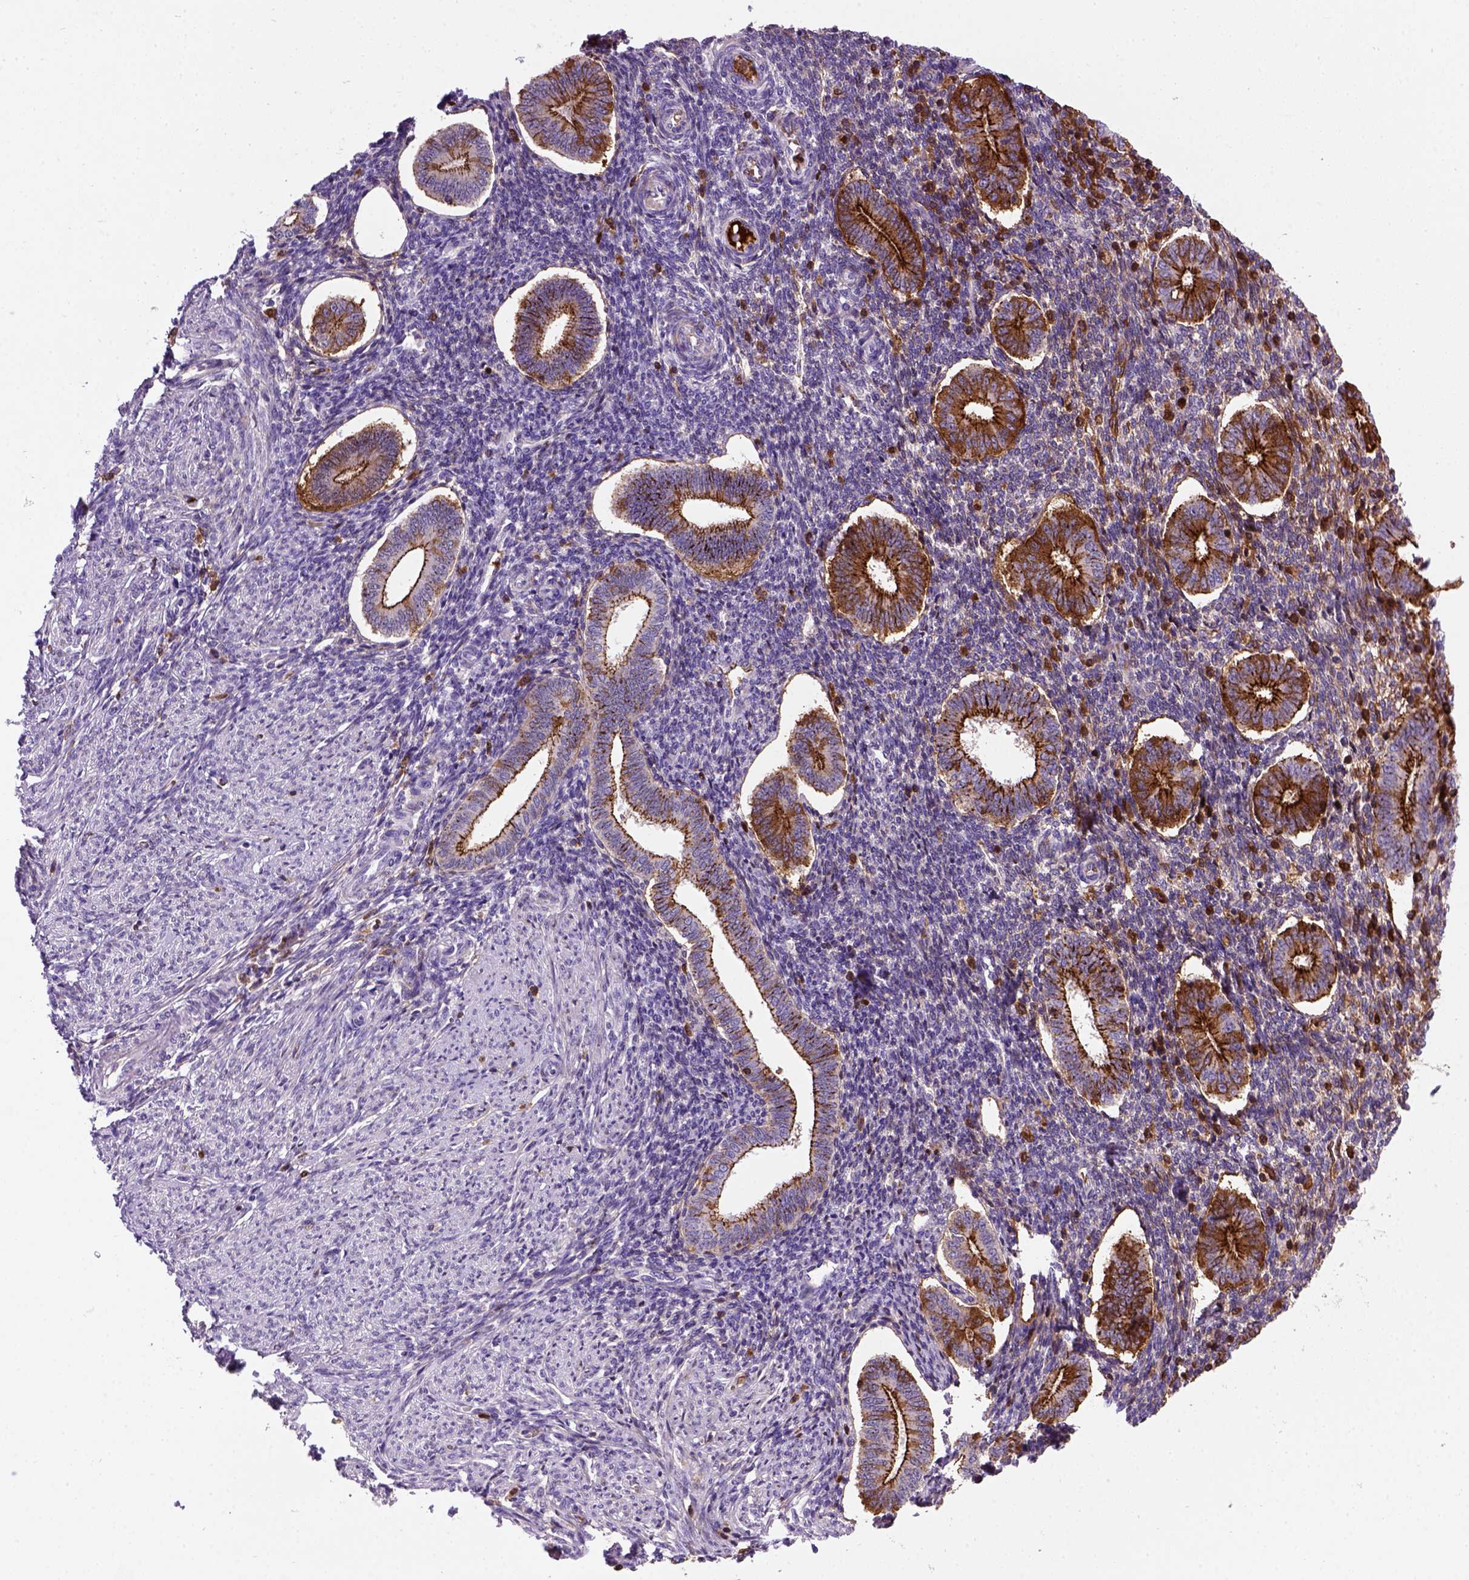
{"staining": {"intensity": "negative", "quantity": "none", "location": "none"}, "tissue": "endometrium", "cell_type": "Cells in endometrial stroma", "image_type": "normal", "snomed": [{"axis": "morphology", "description": "Normal tissue, NOS"}, {"axis": "topography", "description": "Endometrium"}], "caption": "A micrograph of endometrium stained for a protein shows no brown staining in cells in endometrial stroma.", "gene": "CDH1", "patient": {"sex": "female", "age": 40}}